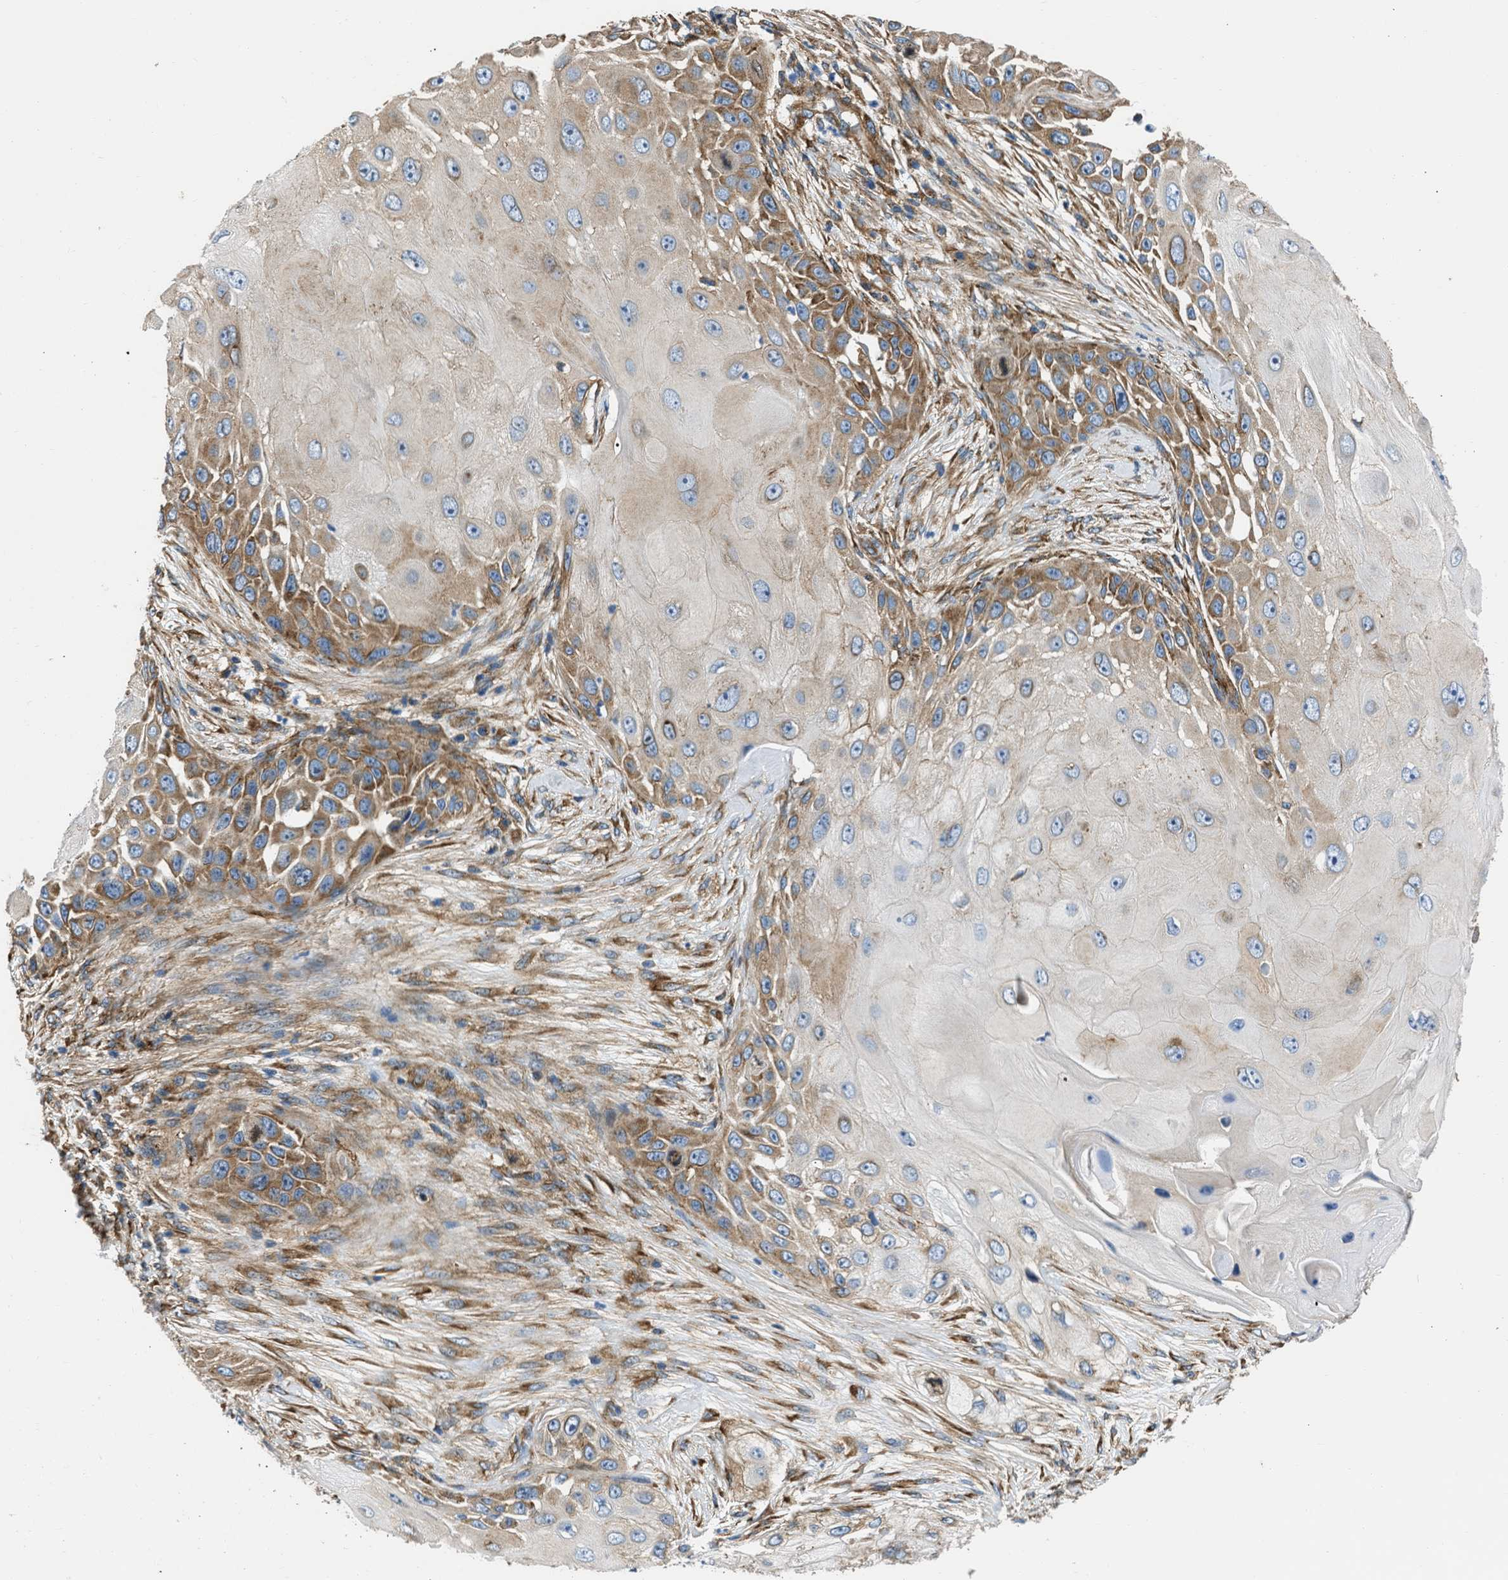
{"staining": {"intensity": "moderate", "quantity": "<25%", "location": "cytoplasmic/membranous"}, "tissue": "skin cancer", "cell_type": "Tumor cells", "image_type": "cancer", "snomed": [{"axis": "morphology", "description": "Squamous cell carcinoma, NOS"}, {"axis": "topography", "description": "Skin"}], "caption": "Human squamous cell carcinoma (skin) stained with a brown dye reveals moderate cytoplasmic/membranous positive staining in about <25% of tumor cells.", "gene": "SEPTIN2", "patient": {"sex": "female", "age": 44}}